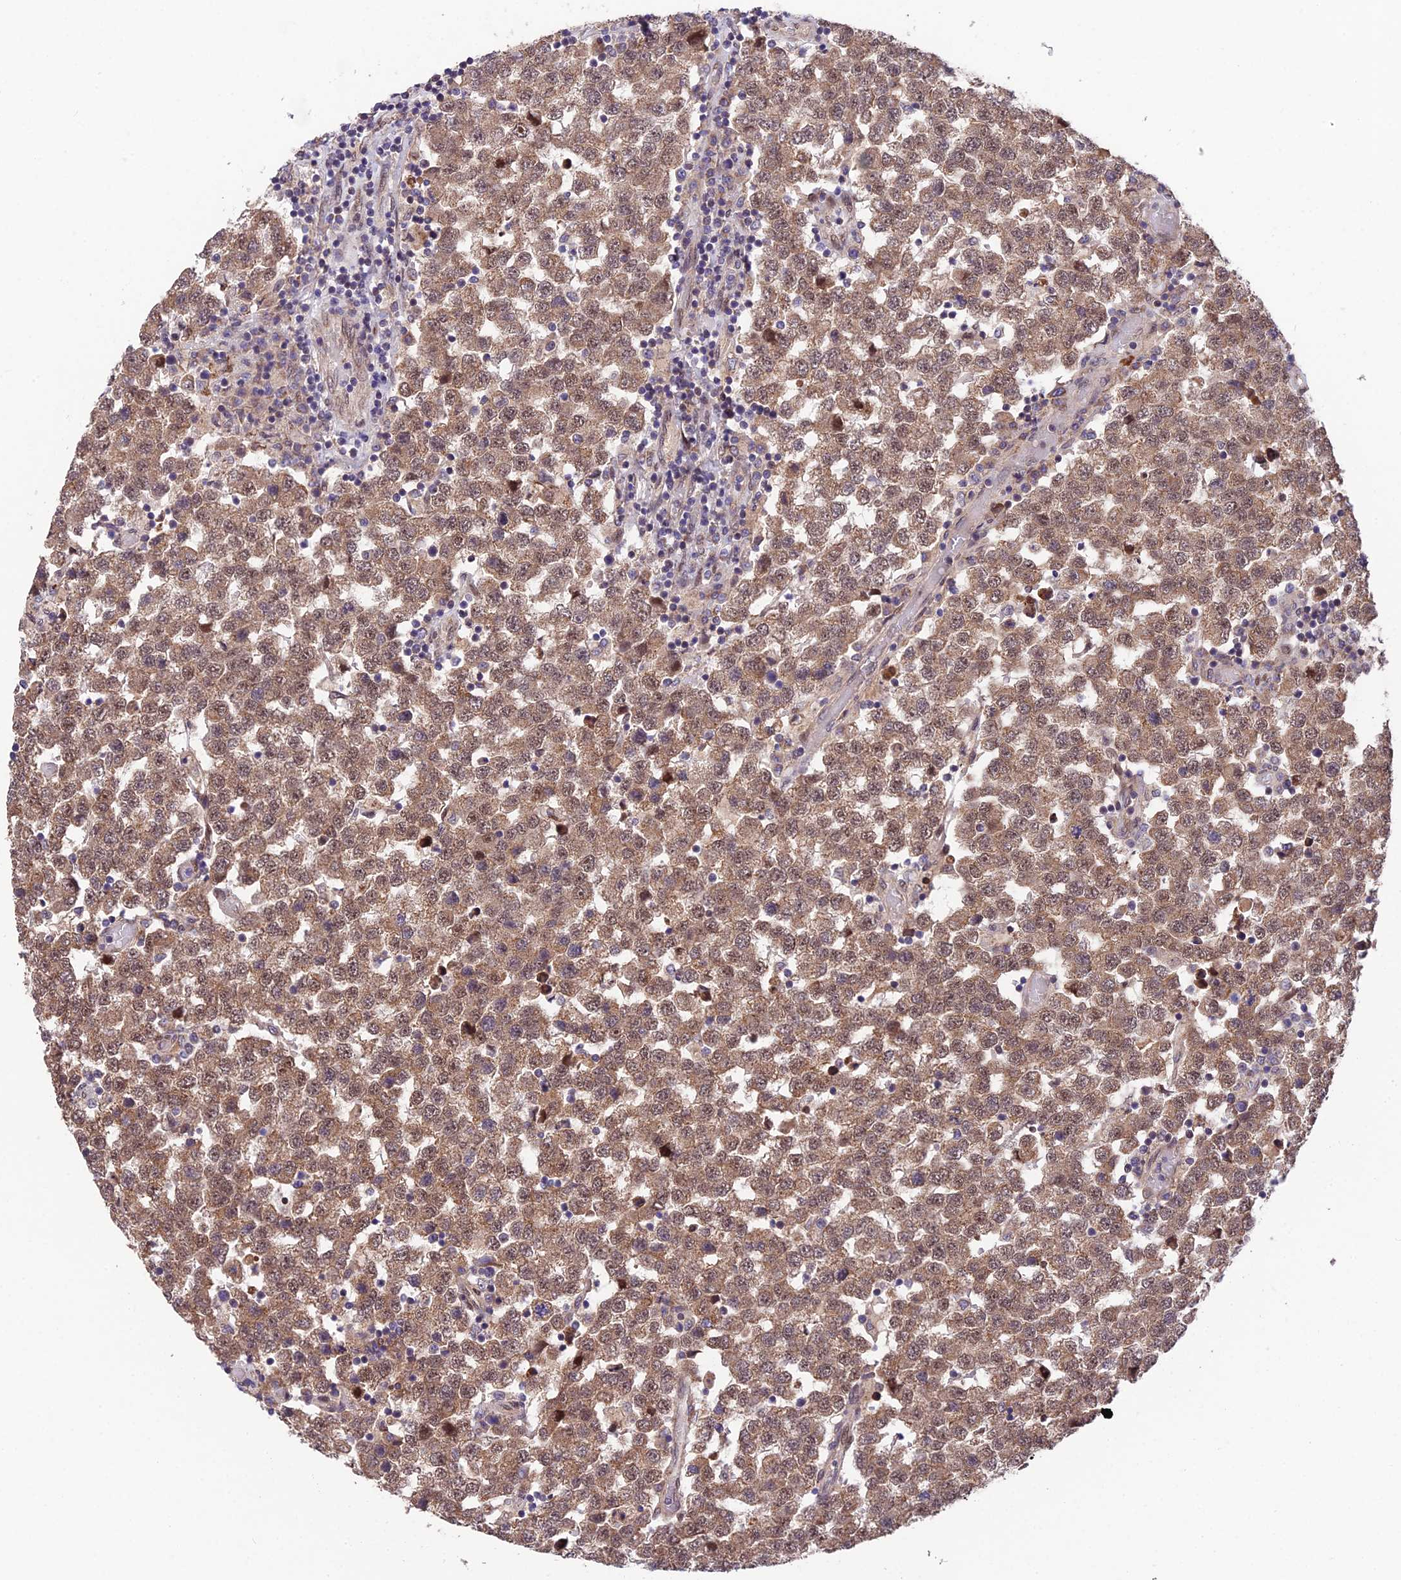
{"staining": {"intensity": "moderate", "quantity": ">75%", "location": "cytoplasmic/membranous,nuclear"}, "tissue": "testis cancer", "cell_type": "Tumor cells", "image_type": "cancer", "snomed": [{"axis": "morphology", "description": "Seminoma, NOS"}, {"axis": "topography", "description": "Testis"}], "caption": "DAB (3,3'-diaminobenzidine) immunohistochemical staining of seminoma (testis) demonstrates moderate cytoplasmic/membranous and nuclear protein positivity in approximately >75% of tumor cells.", "gene": "CYP2R1", "patient": {"sex": "male", "age": 34}}